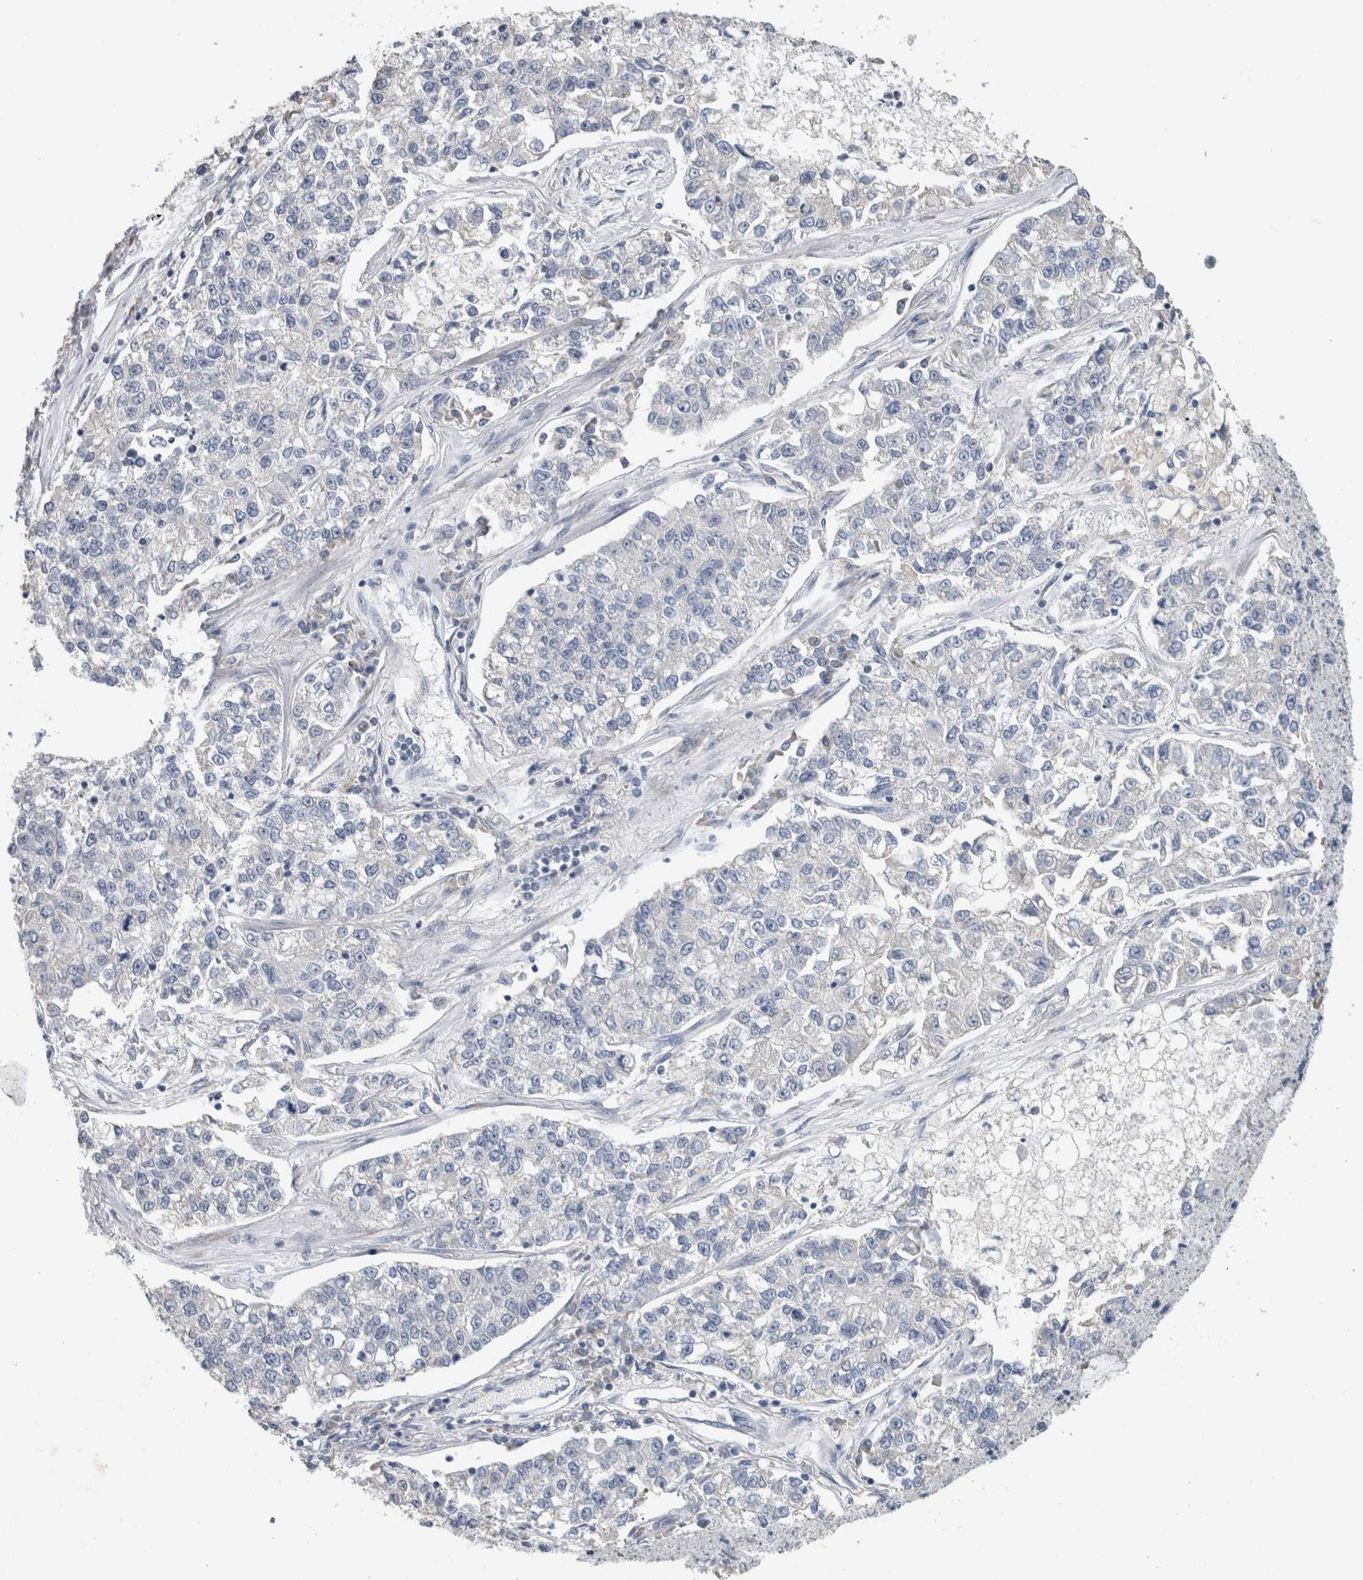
{"staining": {"intensity": "negative", "quantity": "none", "location": "none"}, "tissue": "lung cancer", "cell_type": "Tumor cells", "image_type": "cancer", "snomed": [{"axis": "morphology", "description": "Adenocarcinoma, NOS"}, {"axis": "topography", "description": "Lung"}], "caption": "Human lung adenocarcinoma stained for a protein using IHC demonstrates no staining in tumor cells.", "gene": "NEFM", "patient": {"sex": "male", "age": 49}}